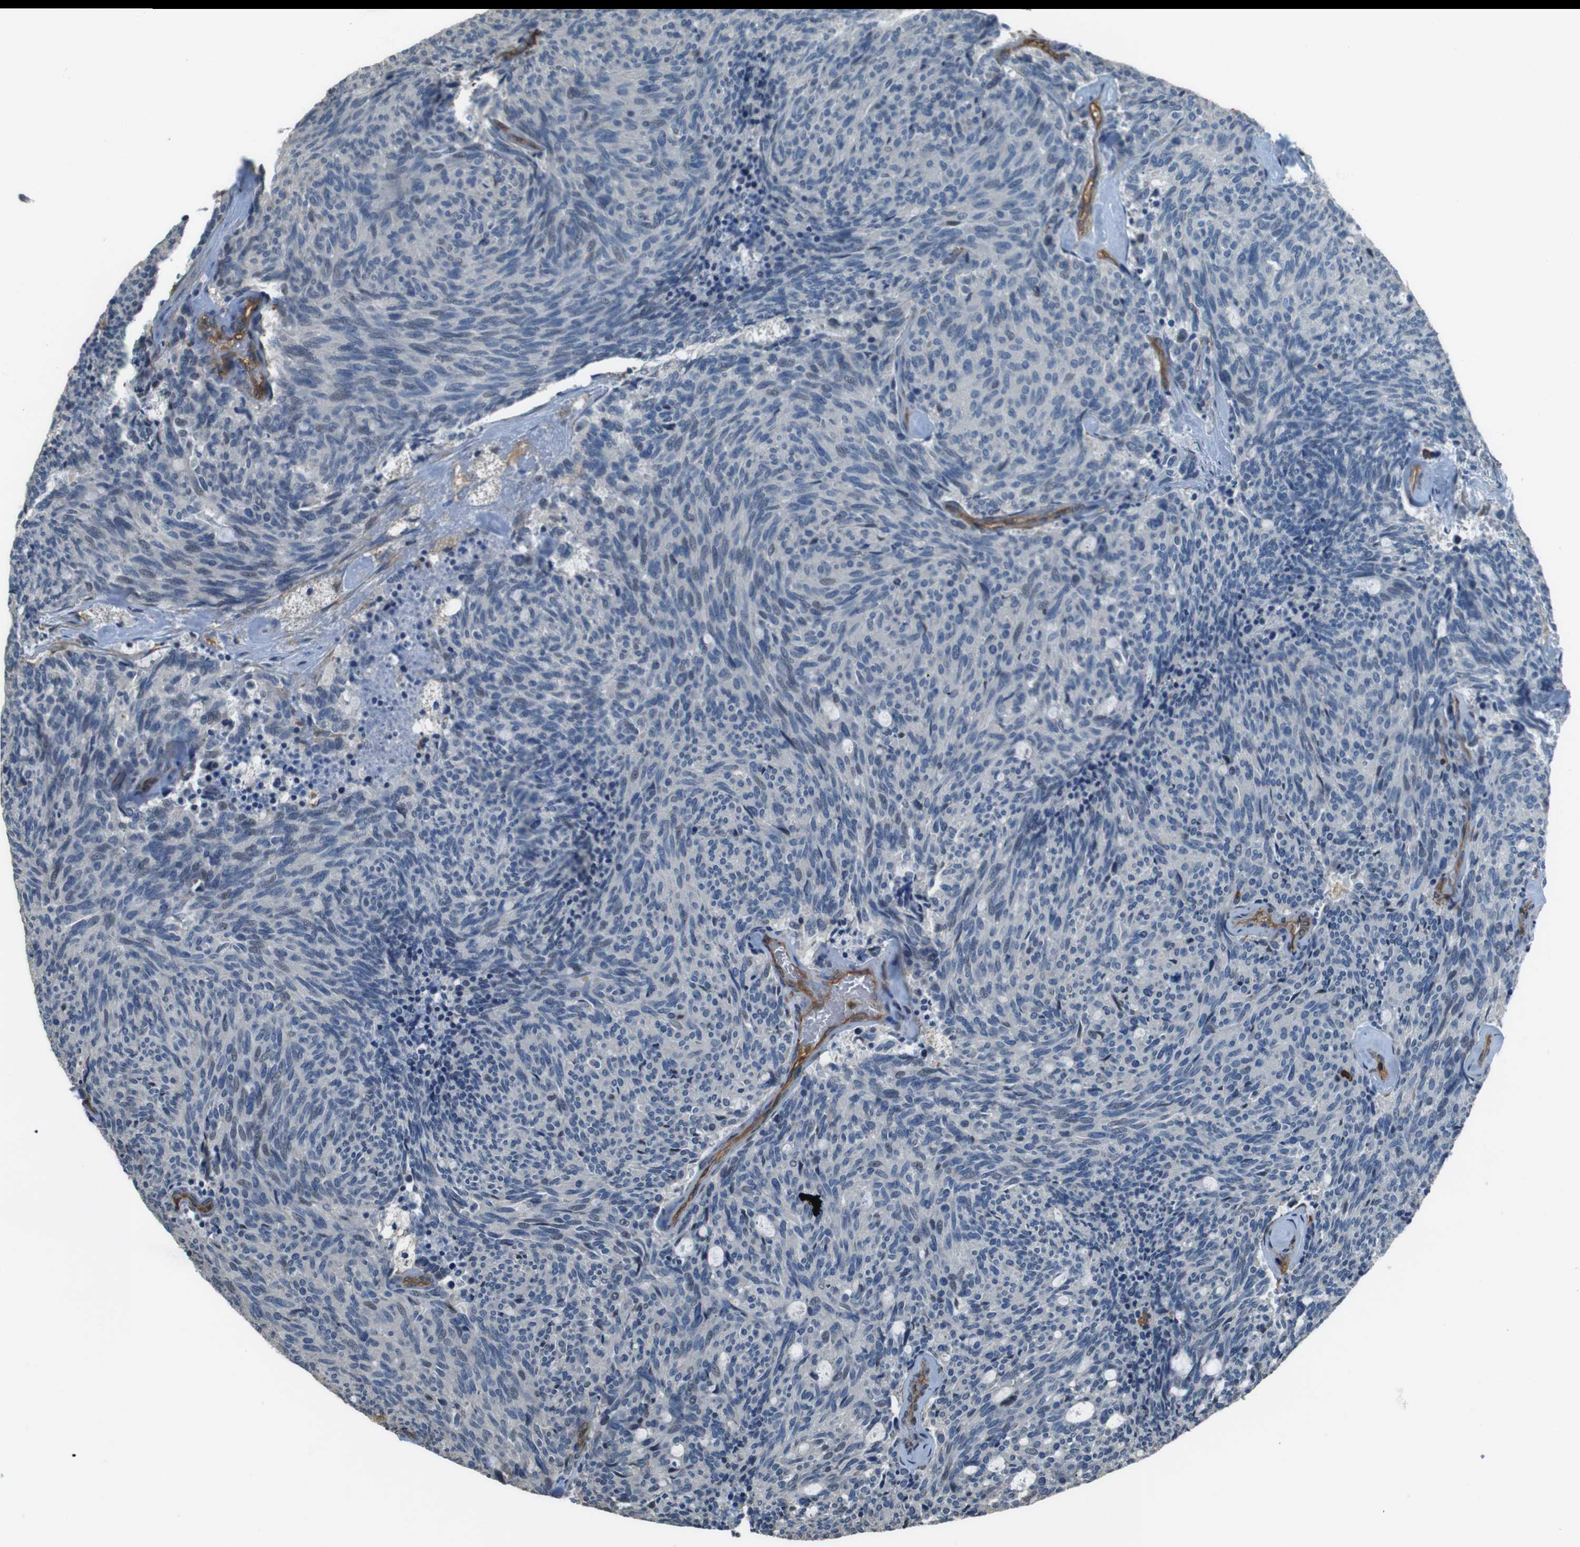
{"staining": {"intensity": "negative", "quantity": "none", "location": "none"}, "tissue": "carcinoid", "cell_type": "Tumor cells", "image_type": "cancer", "snomed": [{"axis": "morphology", "description": "Carcinoid, malignant, NOS"}, {"axis": "topography", "description": "Pancreas"}], "caption": "IHC photomicrograph of carcinoid stained for a protein (brown), which reveals no positivity in tumor cells. (Brightfield microscopy of DAB IHC at high magnification).", "gene": "FCAR", "patient": {"sex": "female", "age": 54}}